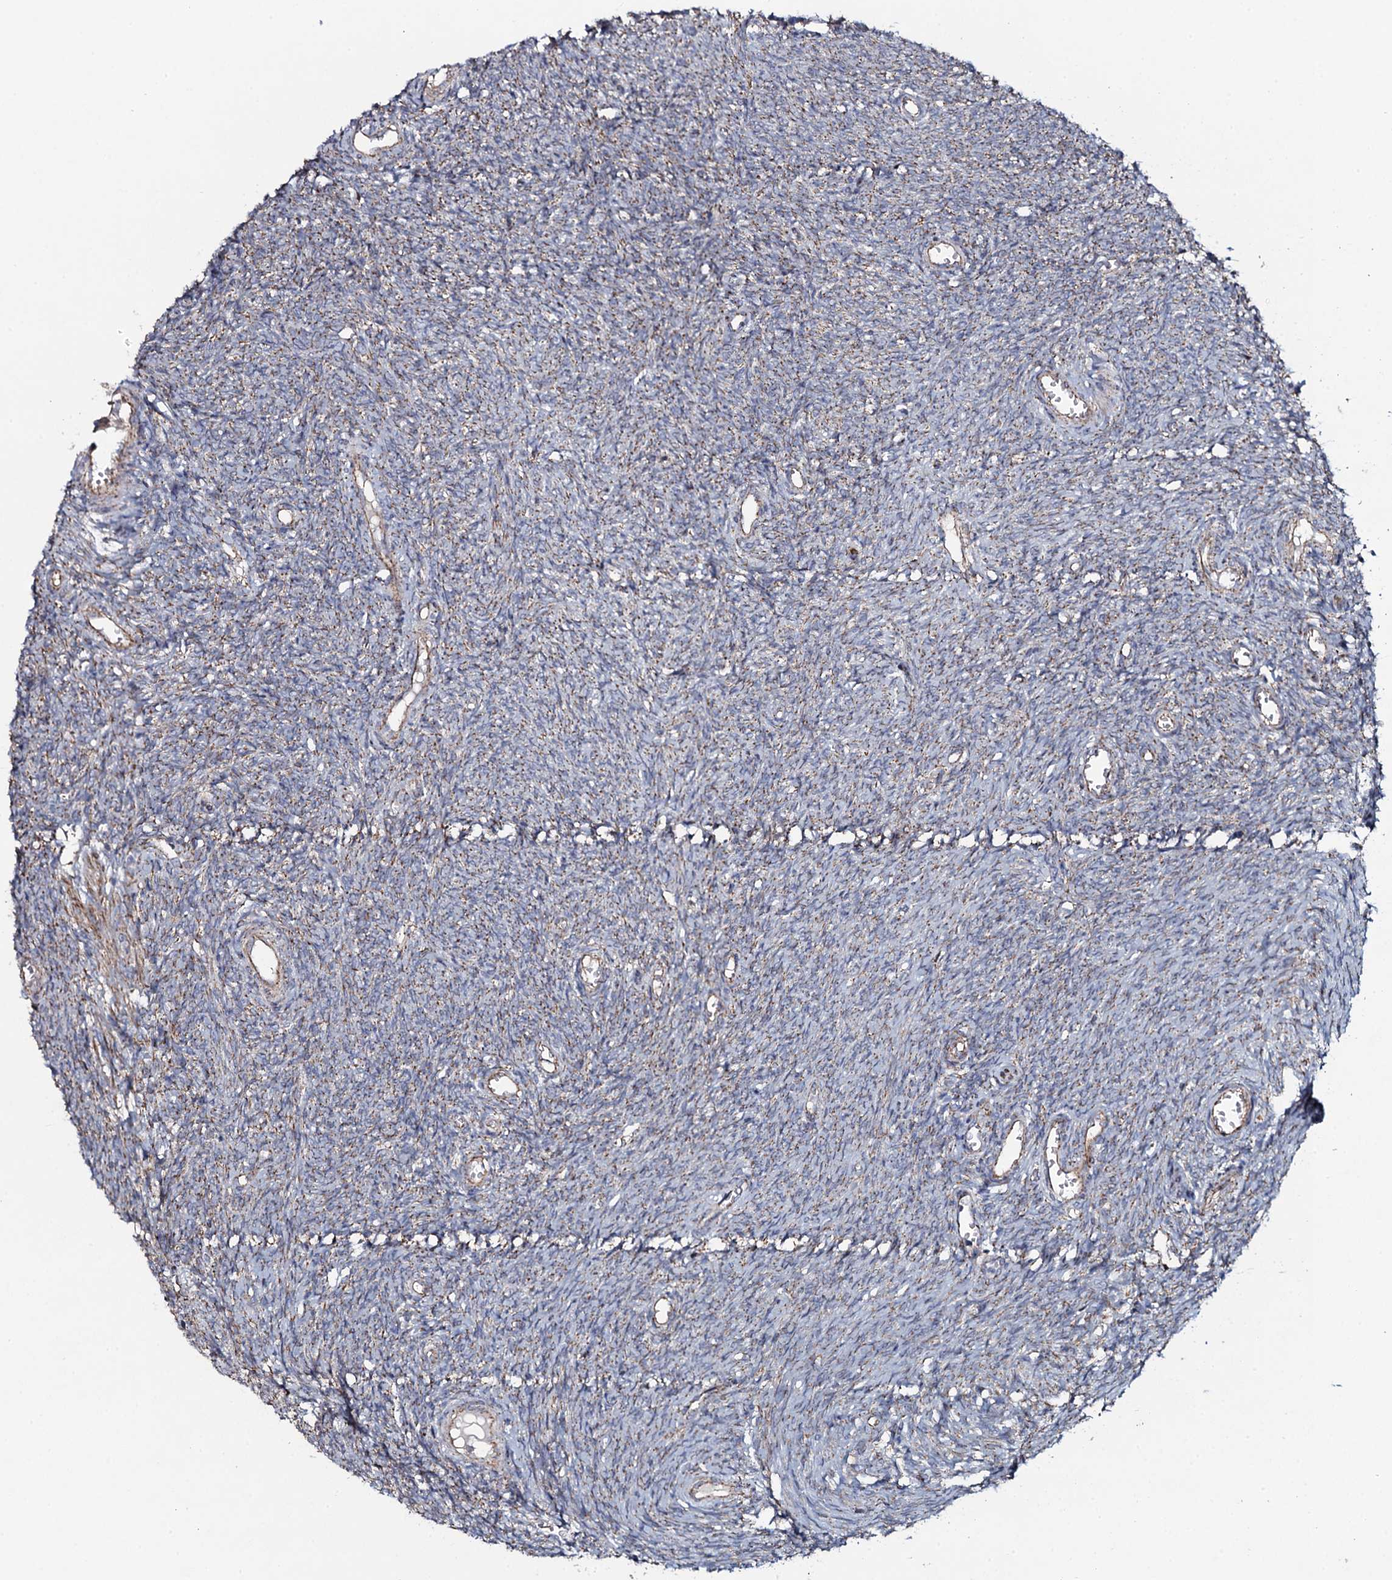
{"staining": {"intensity": "weak", "quantity": "25%-75%", "location": "cytoplasmic/membranous"}, "tissue": "ovary", "cell_type": "Ovarian stroma cells", "image_type": "normal", "snomed": [{"axis": "morphology", "description": "Normal tissue, NOS"}, {"axis": "topography", "description": "Ovary"}], "caption": "Immunohistochemical staining of normal human ovary demonstrates low levels of weak cytoplasmic/membranous positivity in about 25%-75% of ovarian stroma cells.", "gene": "EVC2", "patient": {"sex": "female", "age": 44}}